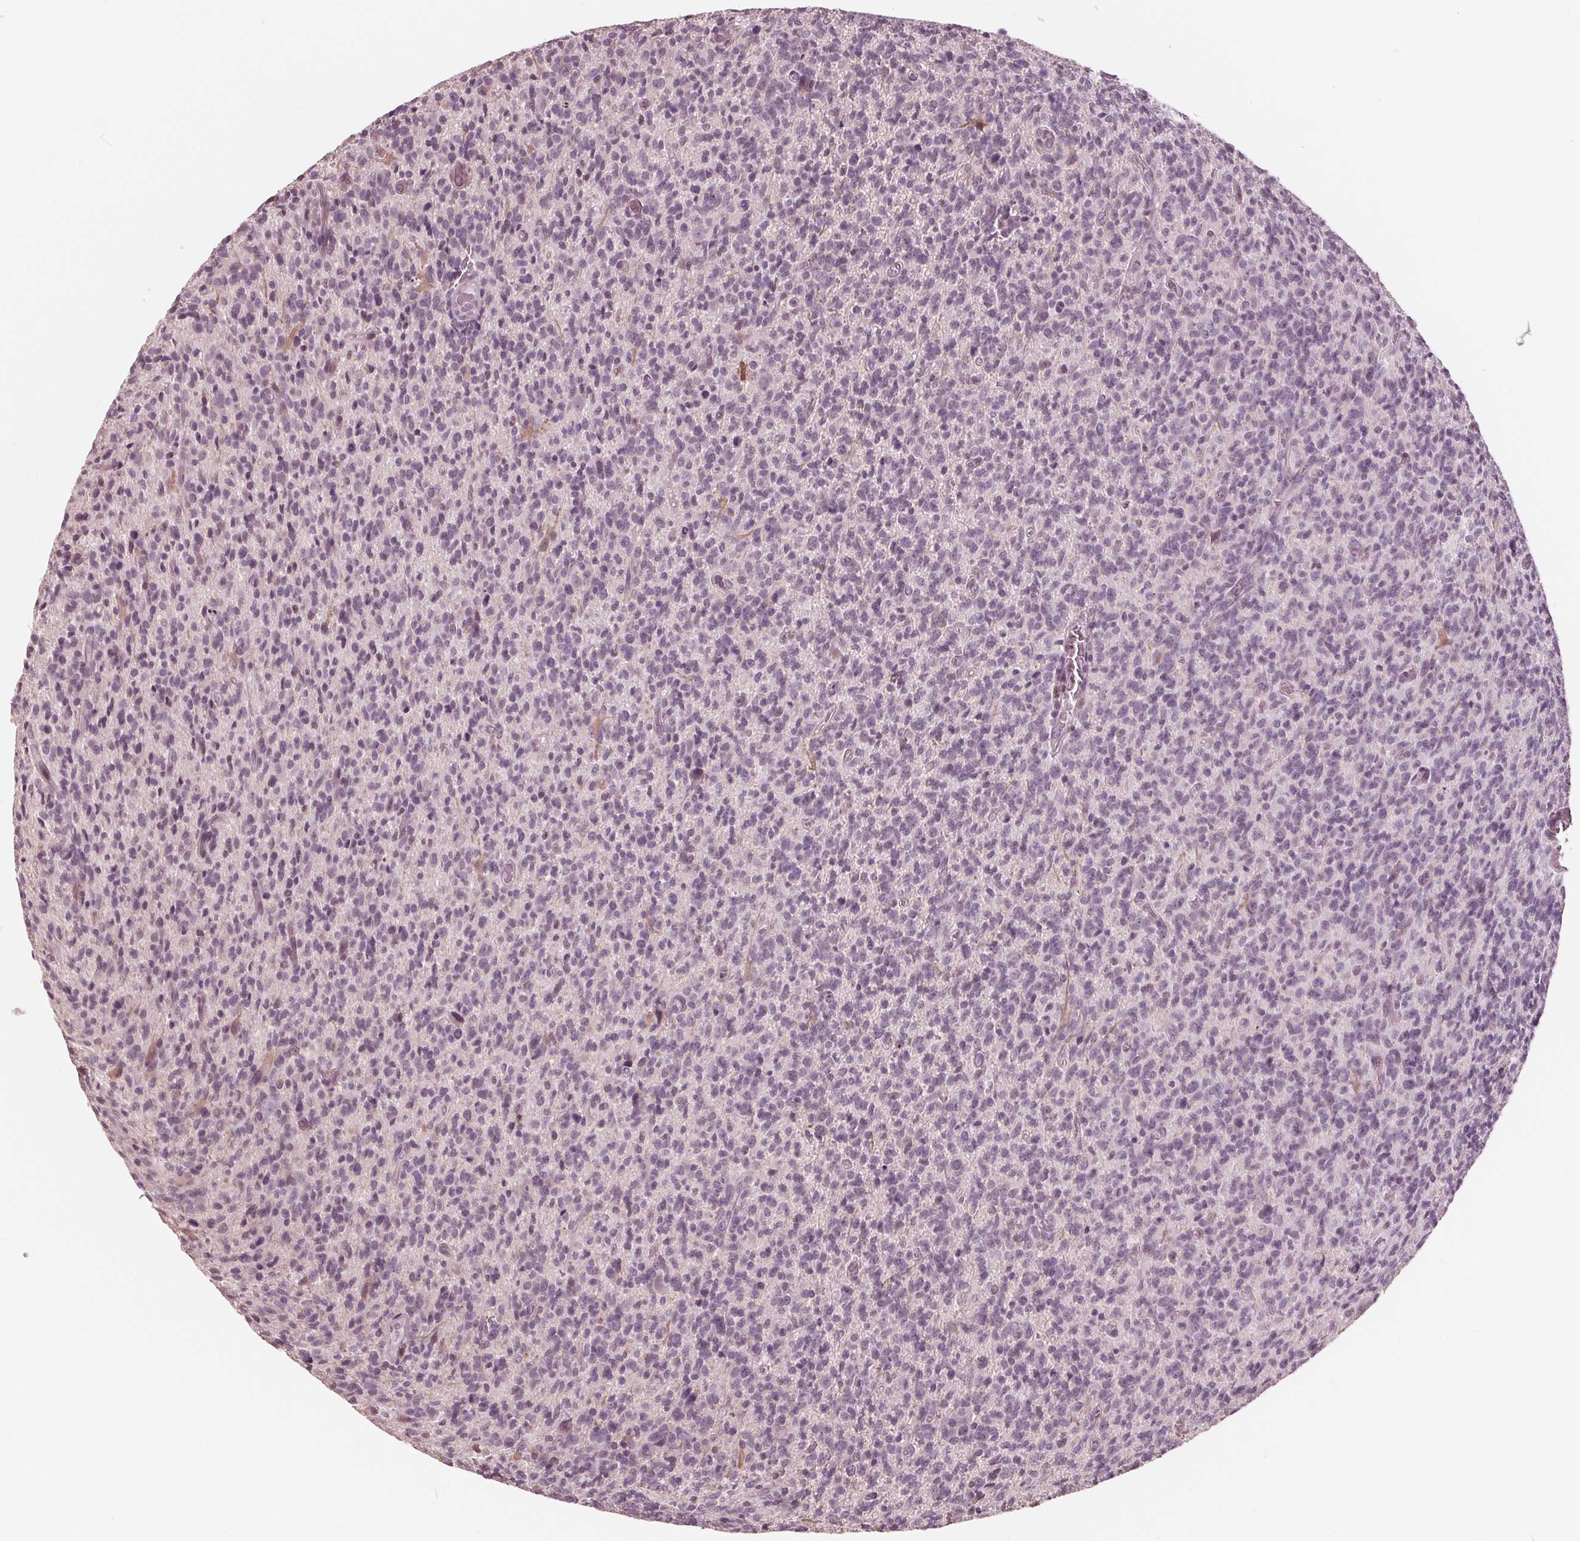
{"staining": {"intensity": "negative", "quantity": "none", "location": "none"}, "tissue": "glioma", "cell_type": "Tumor cells", "image_type": "cancer", "snomed": [{"axis": "morphology", "description": "Glioma, malignant, High grade"}, {"axis": "topography", "description": "Brain"}], "caption": "IHC micrograph of neoplastic tissue: human glioma stained with DAB exhibits no significant protein positivity in tumor cells.", "gene": "ING3", "patient": {"sex": "male", "age": 76}}